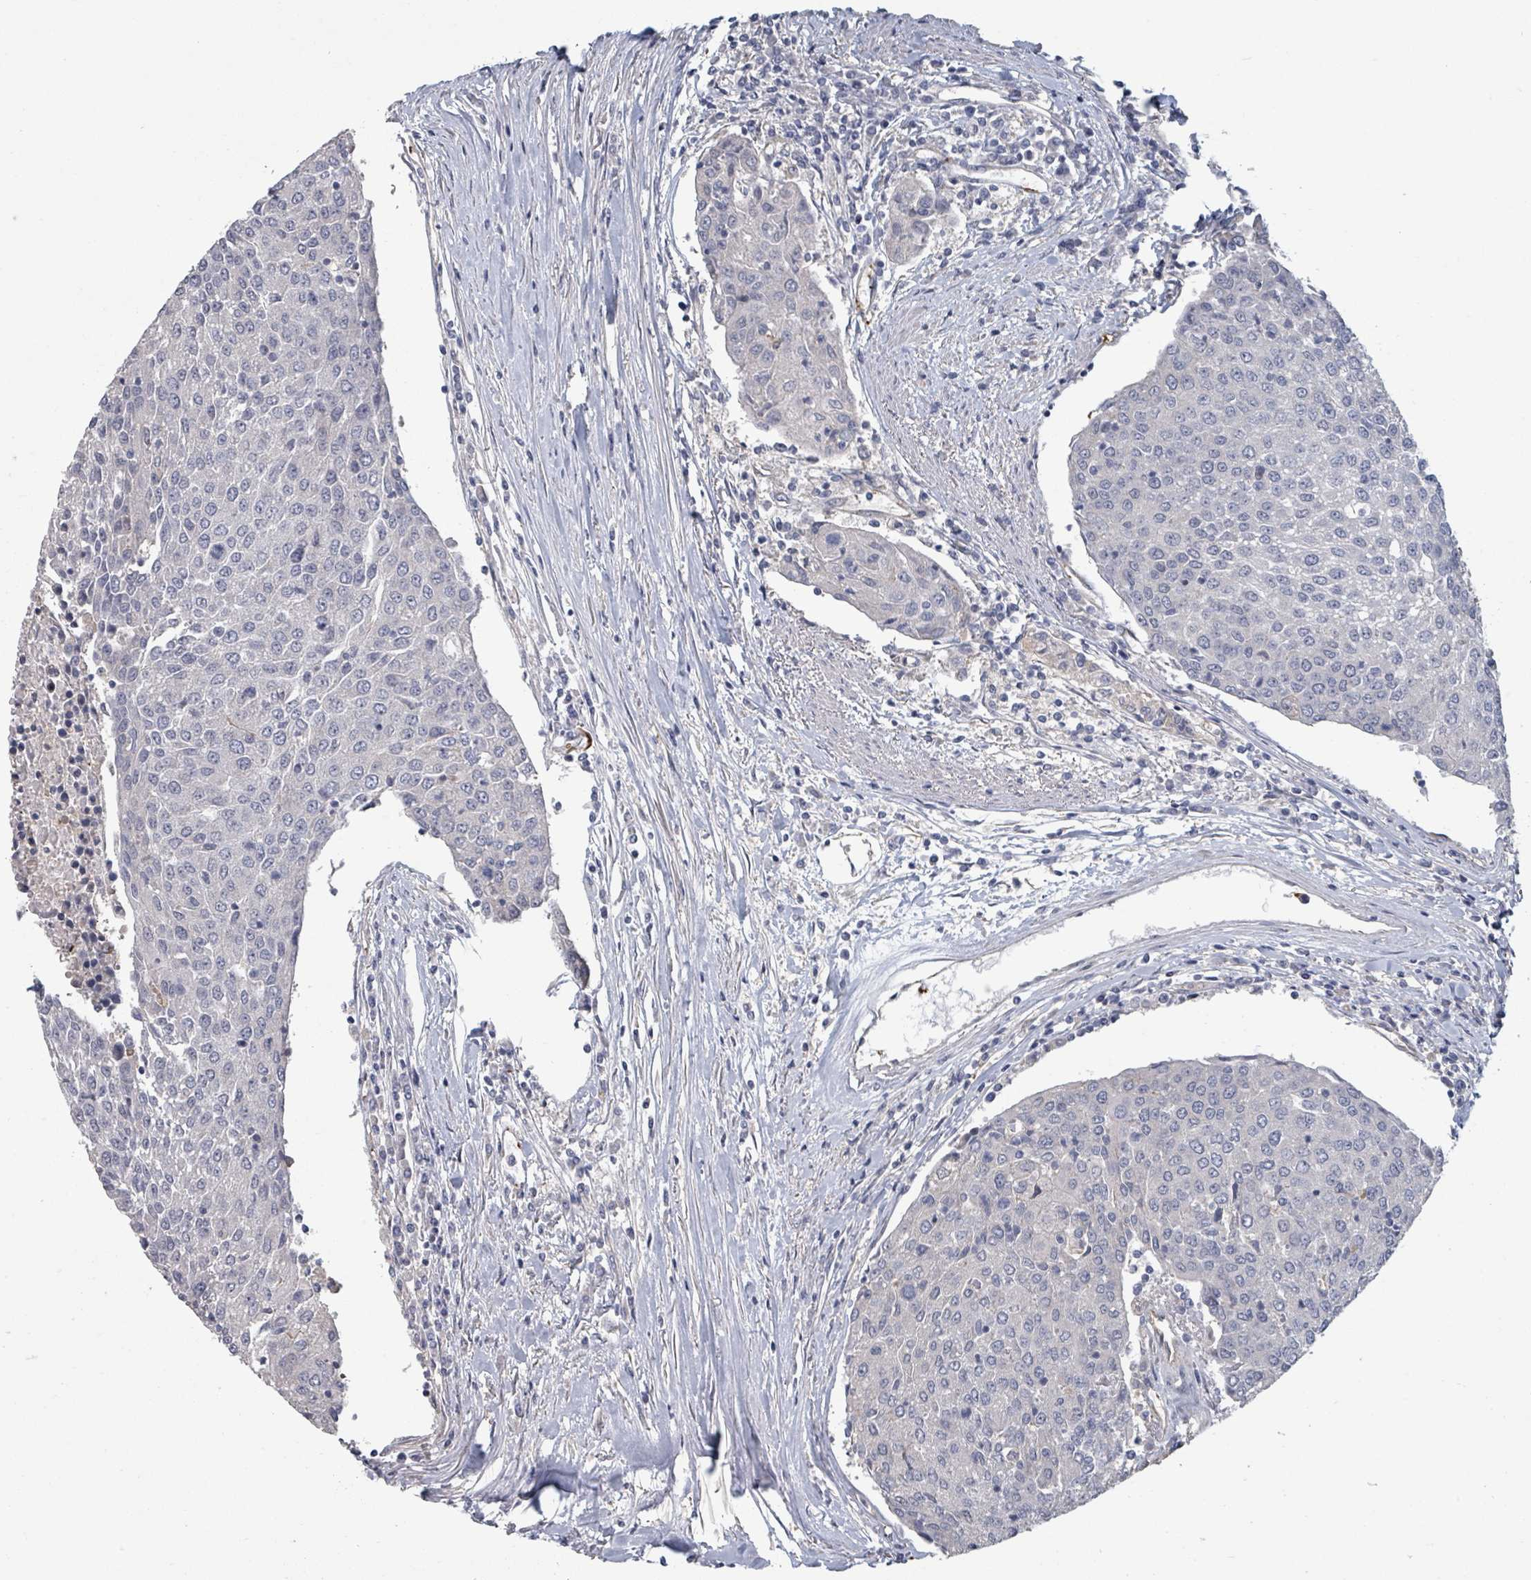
{"staining": {"intensity": "negative", "quantity": "none", "location": "none"}, "tissue": "urothelial cancer", "cell_type": "Tumor cells", "image_type": "cancer", "snomed": [{"axis": "morphology", "description": "Urothelial carcinoma, High grade"}, {"axis": "topography", "description": "Urinary bladder"}], "caption": "Urothelial cancer was stained to show a protein in brown. There is no significant staining in tumor cells. (DAB IHC, high magnification).", "gene": "PLAUR", "patient": {"sex": "female", "age": 85}}